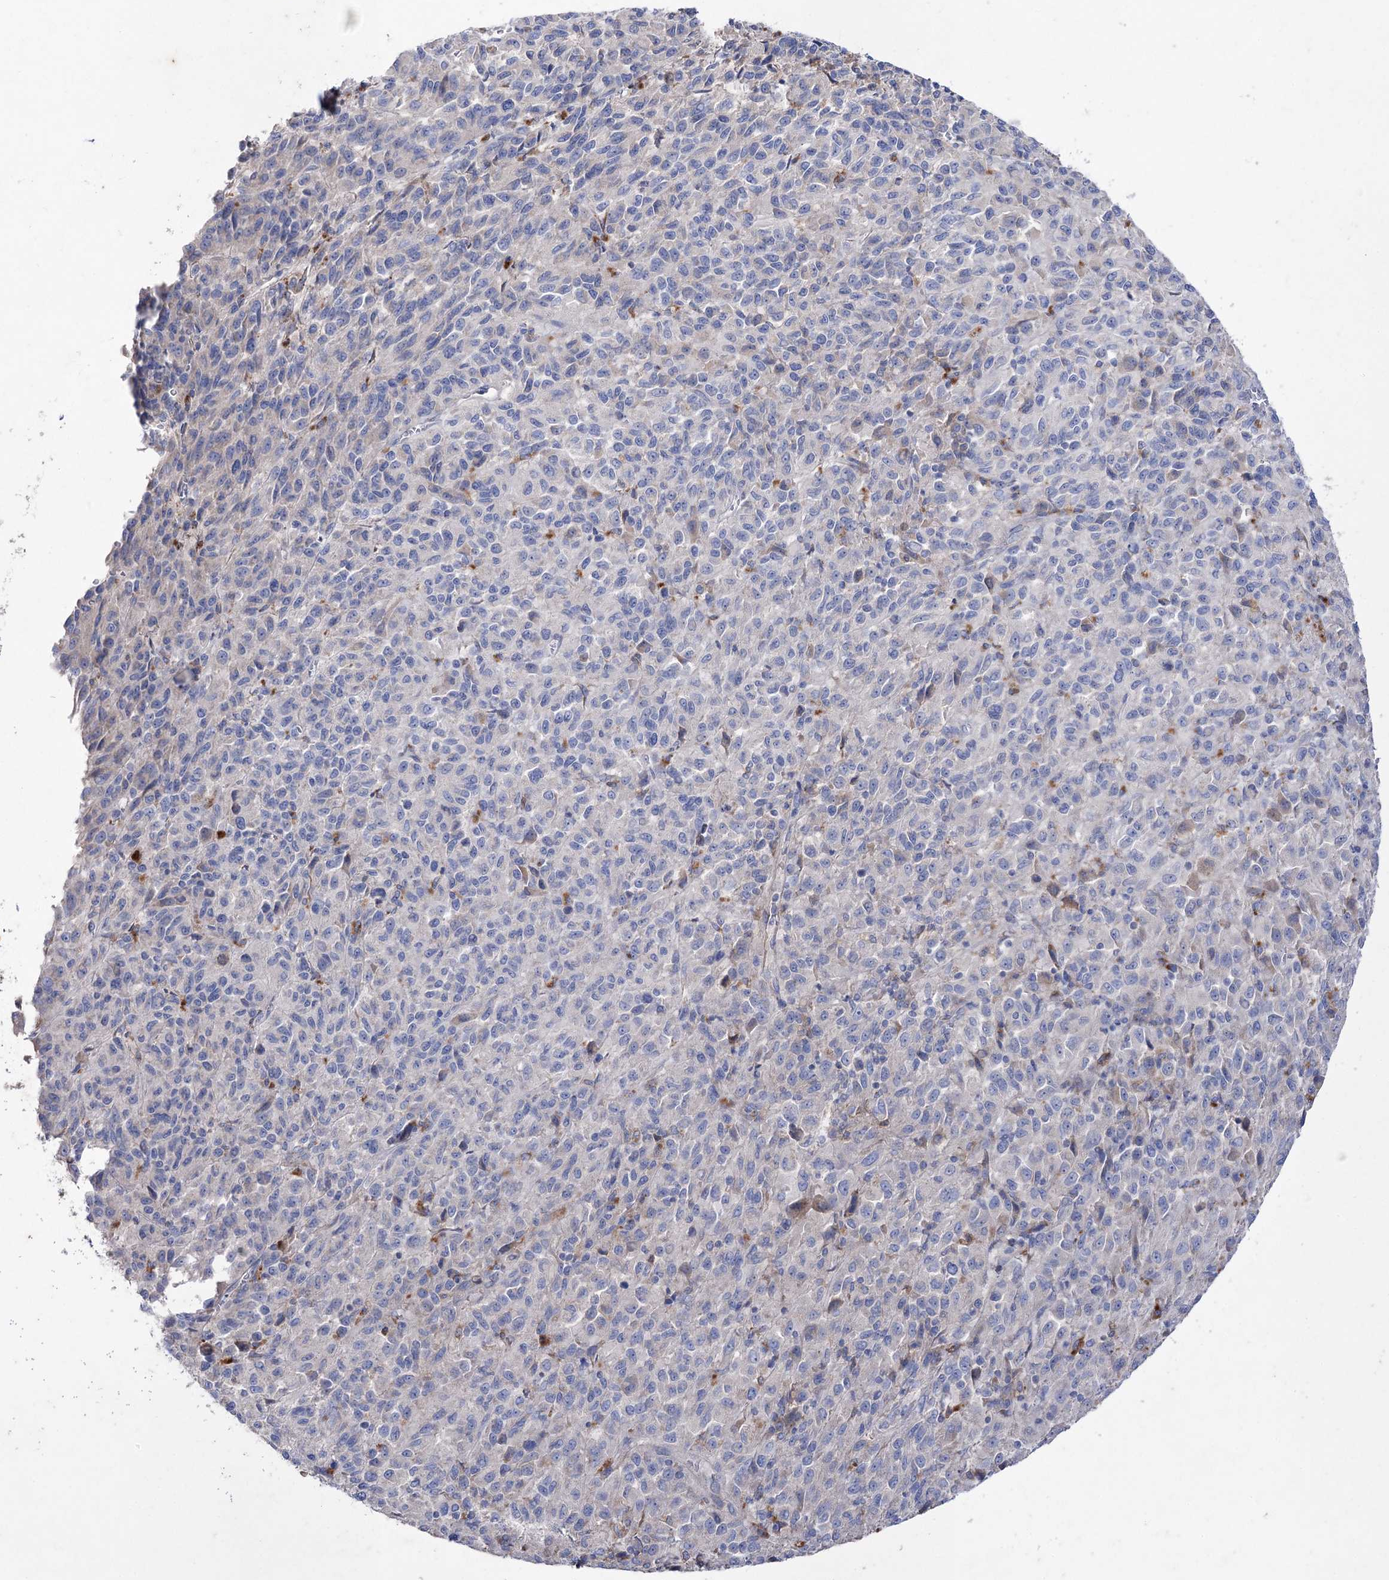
{"staining": {"intensity": "negative", "quantity": "none", "location": "none"}, "tissue": "melanoma", "cell_type": "Tumor cells", "image_type": "cancer", "snomed": [{"axis": "morphology", "description": "Malignant melanoma, Metastatic site"}, {"axis": "topography", "description": "Lung"}], "caption": "IHC of melanoma reveals no positivity in tumor cells.", "gene": "NAGLU", "patient": {"sex": "male", "age": 64}}